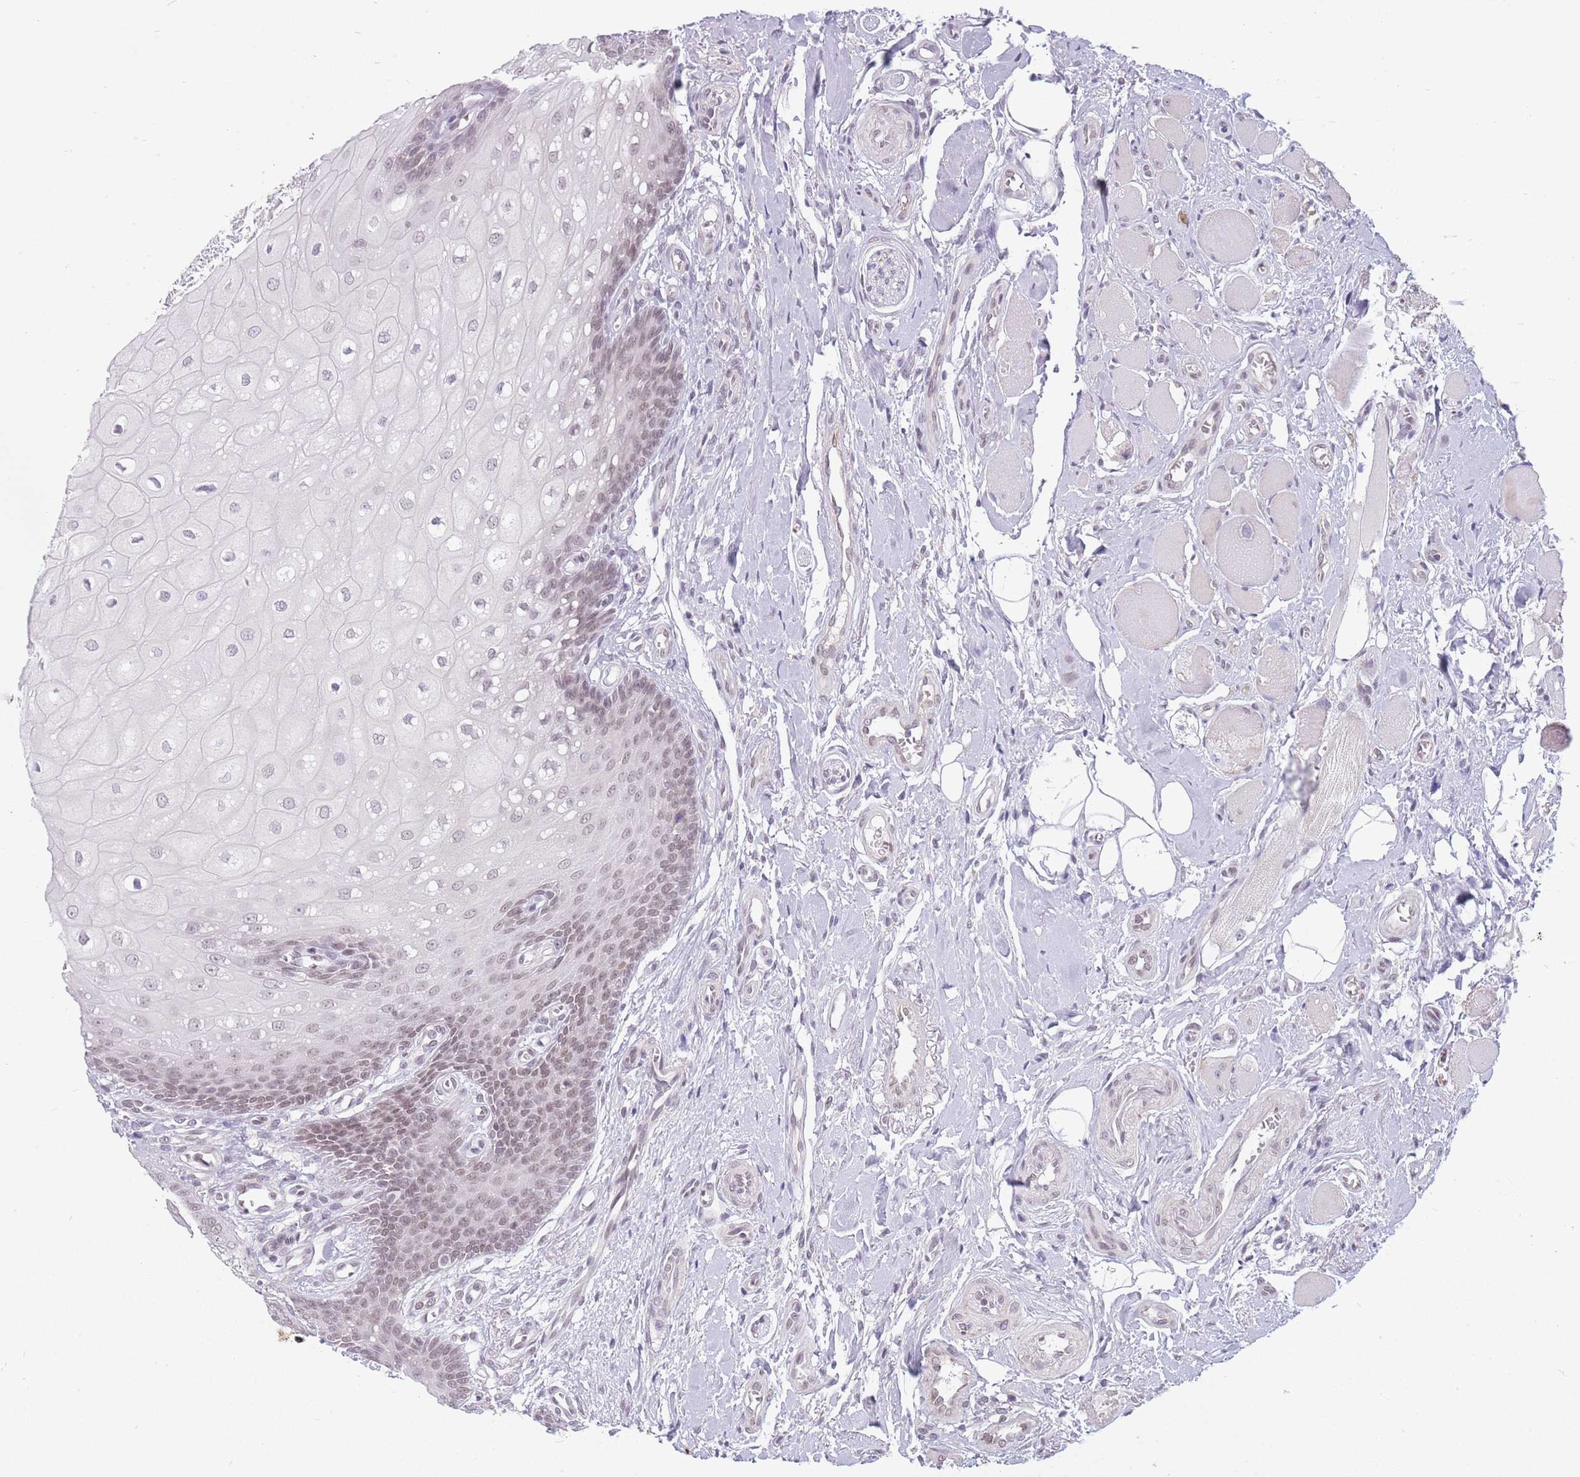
{"staining": {"intensity": "weak", "quantity": "25%-75%", "location": "nuclear"}, "tissue": "oral mucosa", "cell_type": "Squamous epithelial cells", "image_type": "normal", "snomed": [{"axis": "morphology", "description": "Normal tissue, NOS"}, {"axis": "morphology", "description": "Squamous cell carcinoma, NOS"}, {"axis": "topography", "description": "Oral tissue"}, {"axis": "topography", "description": "Tounge, NOS"}, {"axis": "topography", "description": "Head-Neck"}], "caption": "A histopathology image of human oral mucosa stained for a protein displays weak nuclear brown staining in squamous epithelial cells.", "gene": "ZNF574", "patient": {"sex": "male", "age": 79}}